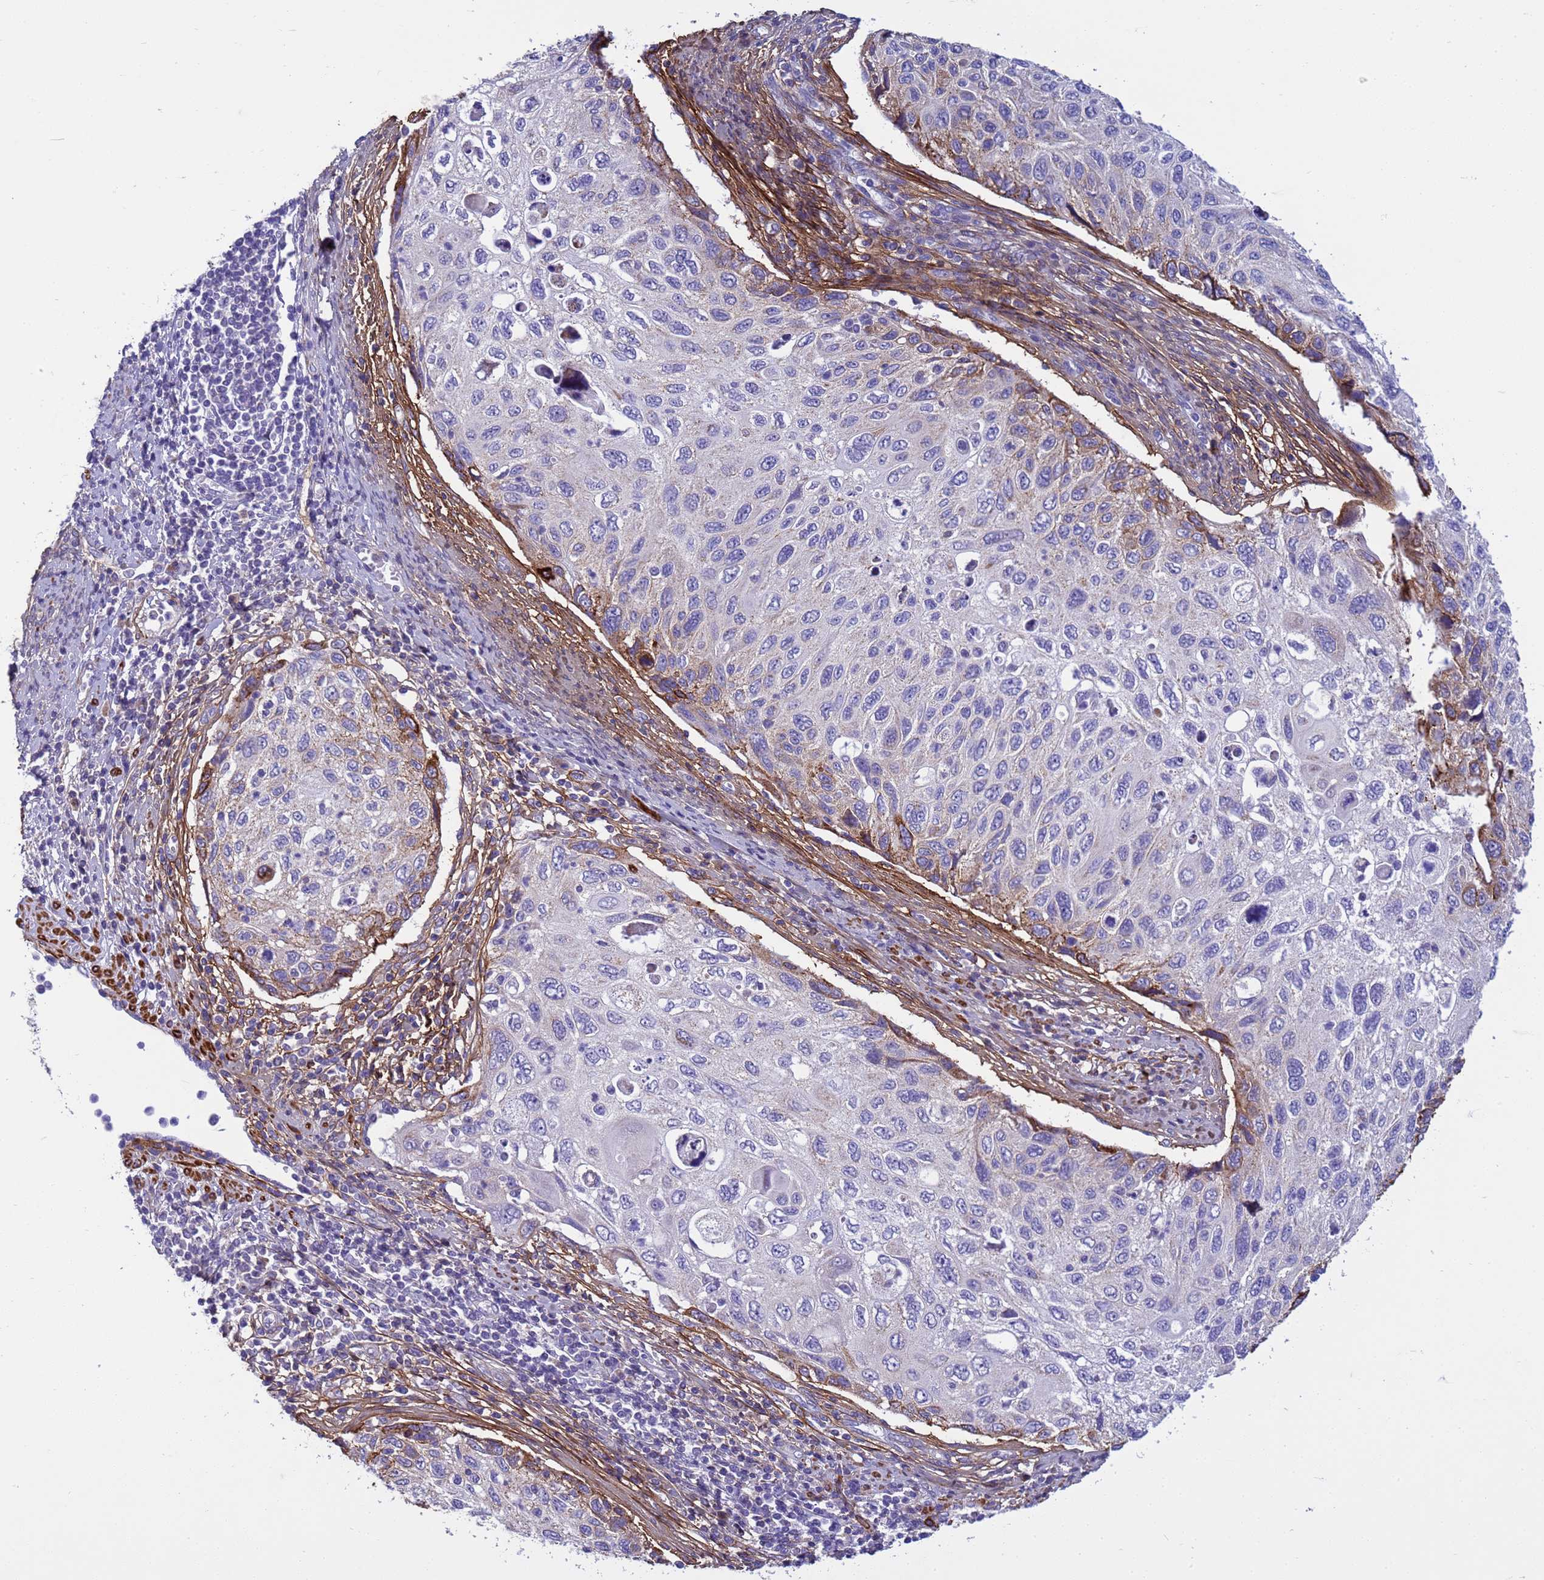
{"staining": {"intensity": "moderate", "quantity": "<25%", "location": "cytoplasmic/membranous"}, "tissue": "cervical cancer", "cell_type": "Tumor cells", "image_type": "cancer", "snomed": [{"axis": "morphology", "description": "Squamous cell carcinoma, NOS"}, {"axis": "topography", "description": "Cervix"}], "caption": "Cervical cancer stained with IHC reveals moderate cytoplasmic/membranous positivity in approximately <25% of tumor cells.", "gene": "P2RX7", "patient": {"sex": "female", "age": 70}}